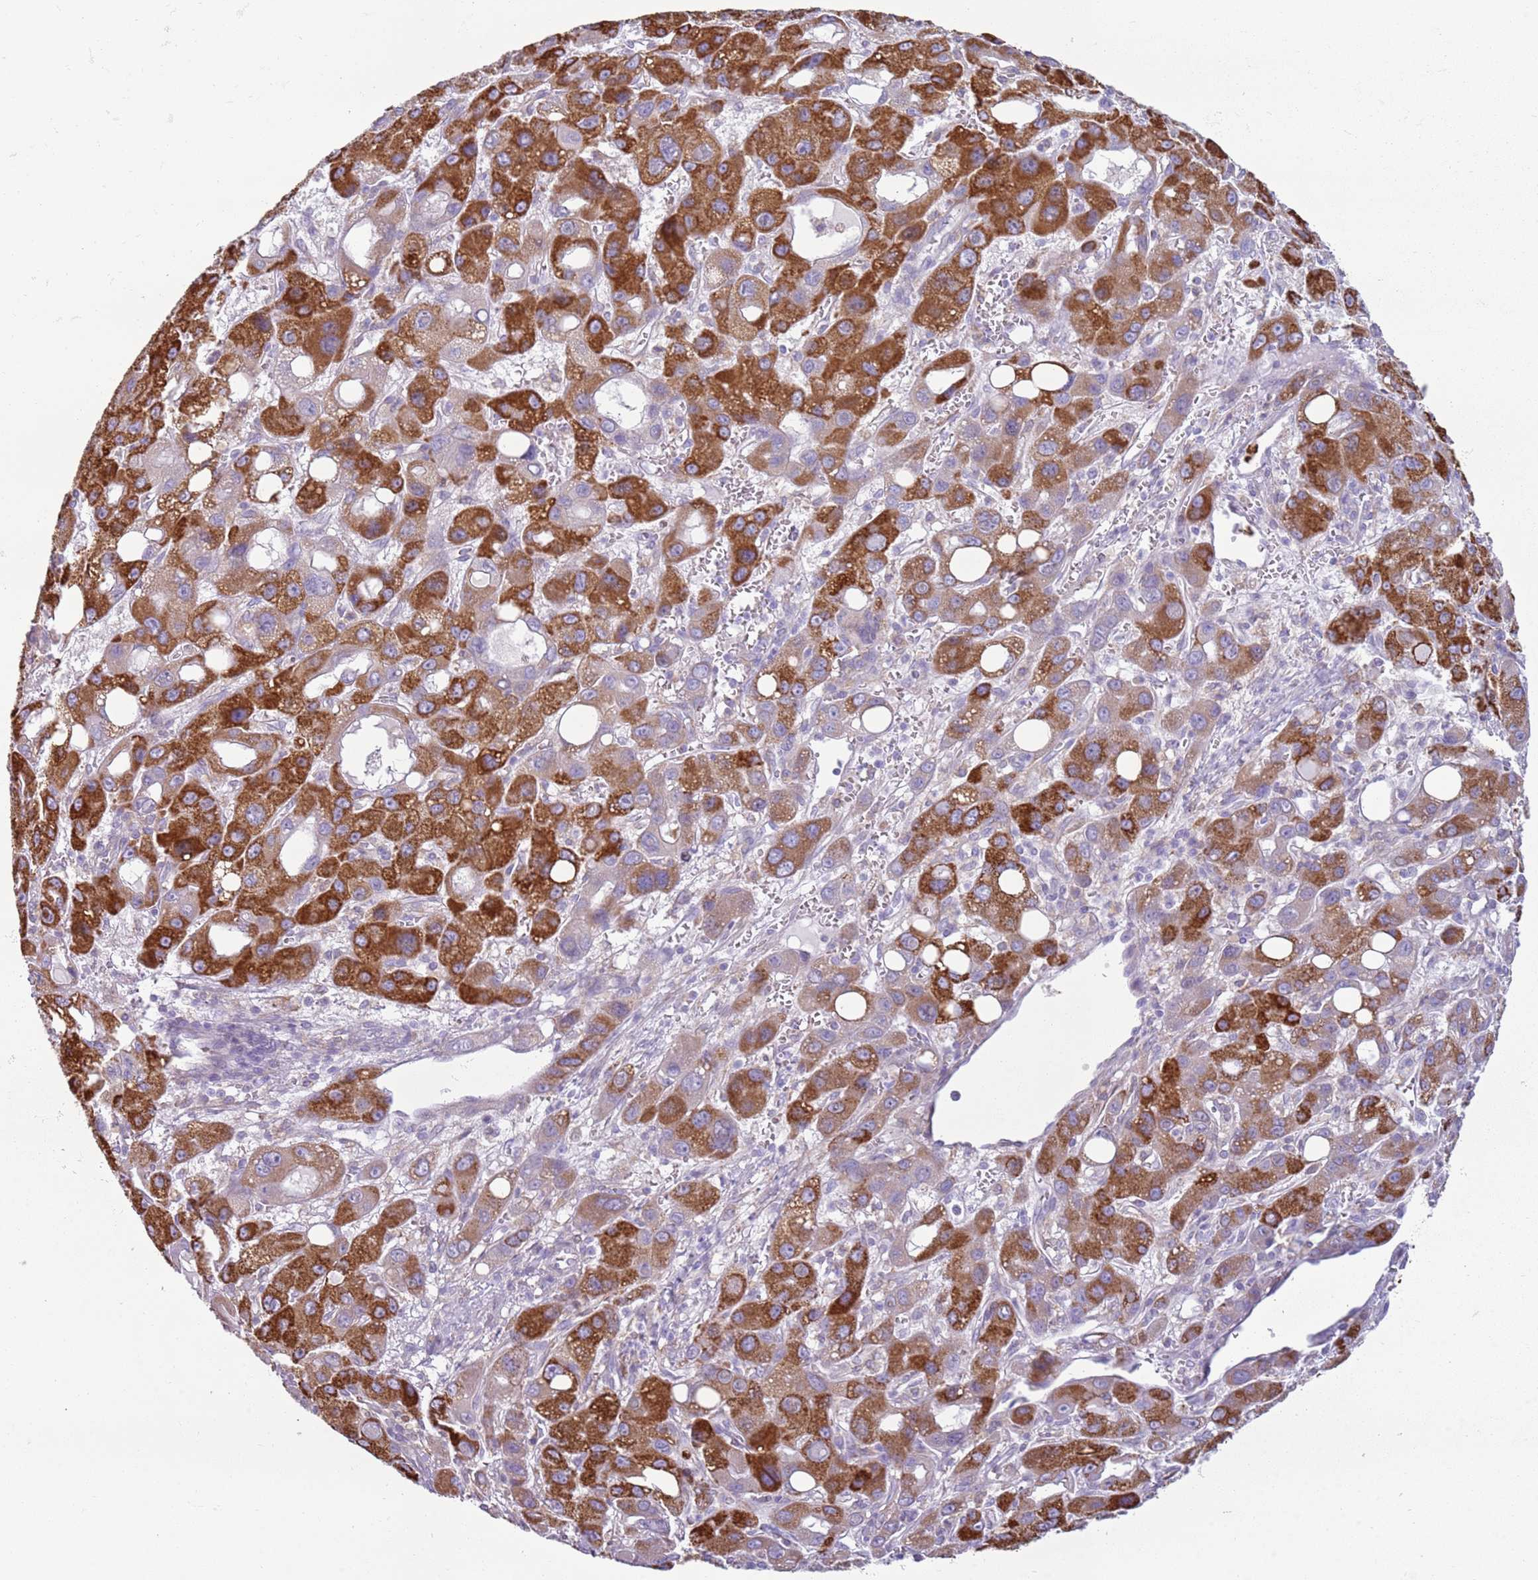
{"staining": {"intensity": "strong", "quantity": "25%-75%", "location": "cytoplasmic/membranous"}, "tissue": "liver cancer", "cell_type": "Tumor cells", "image_type": "cancer", "snomed": [{"axis": "morphology", "description": "Carcinoma, Hepatocellular, NOS"}, {"axis": "topography", "description": "Liver"}], "caption": "Protein analysis of liver cancer (hepatocellular carcinoma) tissue shows strong cytoplasmic/membranous staining in approximately 25%-75% of tumor cells. (DAB = brown stain, brightfield microscopy at high magnification).", "gene": "OAF", "patient": {"sex": "male", "age": 55}}